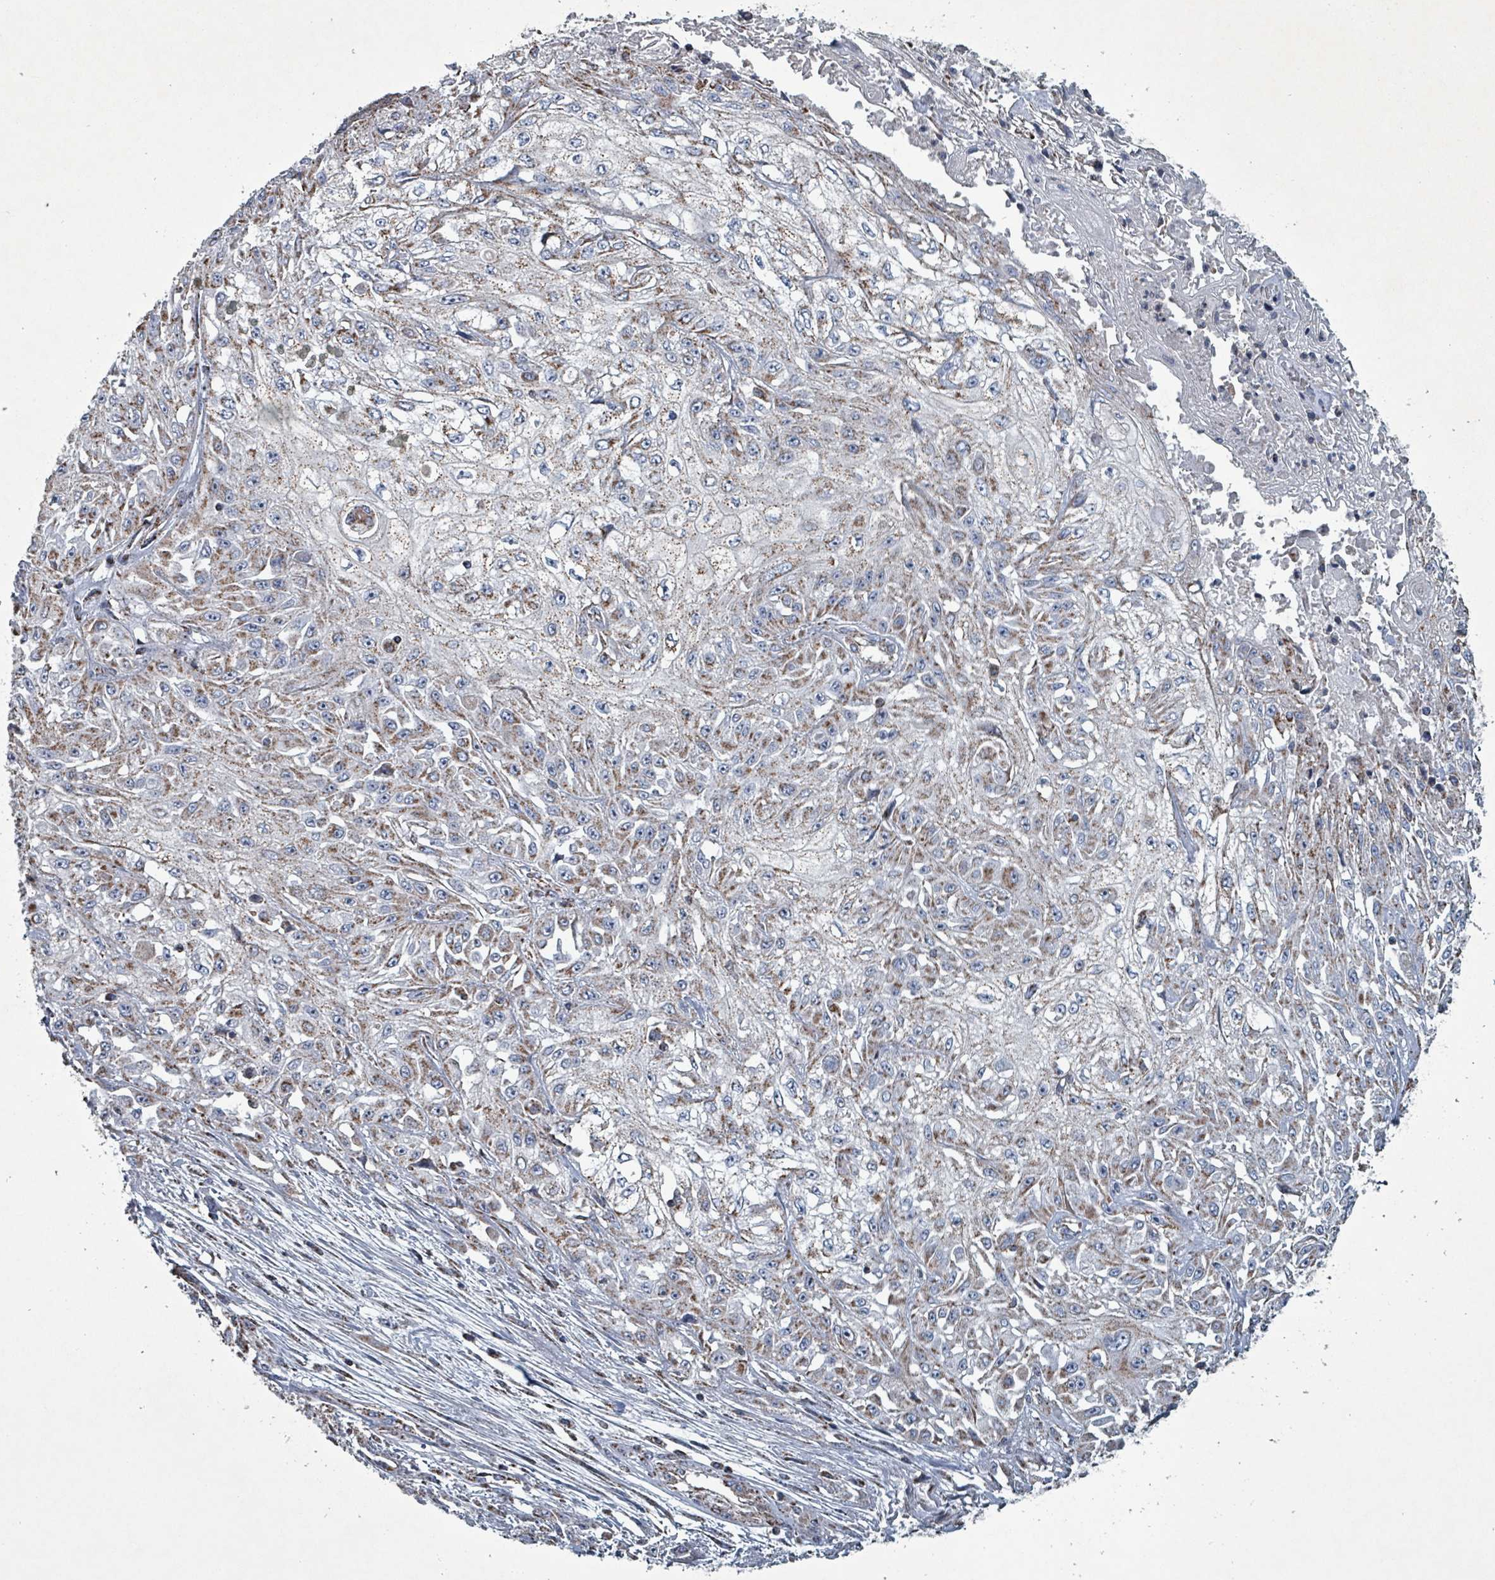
{"staining": {"intensity": "moderate", "quantity": ">75%", "location": "cytoplasmic/membranous"}, "tissue": "skin cancer", "cell_type": "Tumor cells", "image_type": "cancer", "snomed": [{"axis": "morphology", "description": "Squamous cell carcinoma, NOS"}, {"axis": "morphology", "description": "Squamous cell carcinoma, metastatic, NOS"}, {"axis": "topography", "description": "Skin"}, {"axis": "topography", "description": "Lymph node"}], "caption": "This micrograph shows skin squamous cell carcinoma stained with immunohistochemistry (IHC) to label a protein in brown. The cytoplasmic/membranous of tumor cells show moderate positivity for the protein. Nuclei are counter-stained blue.", "gene": "ABHD18", "patient": {"sex": "male", "age": 75}}